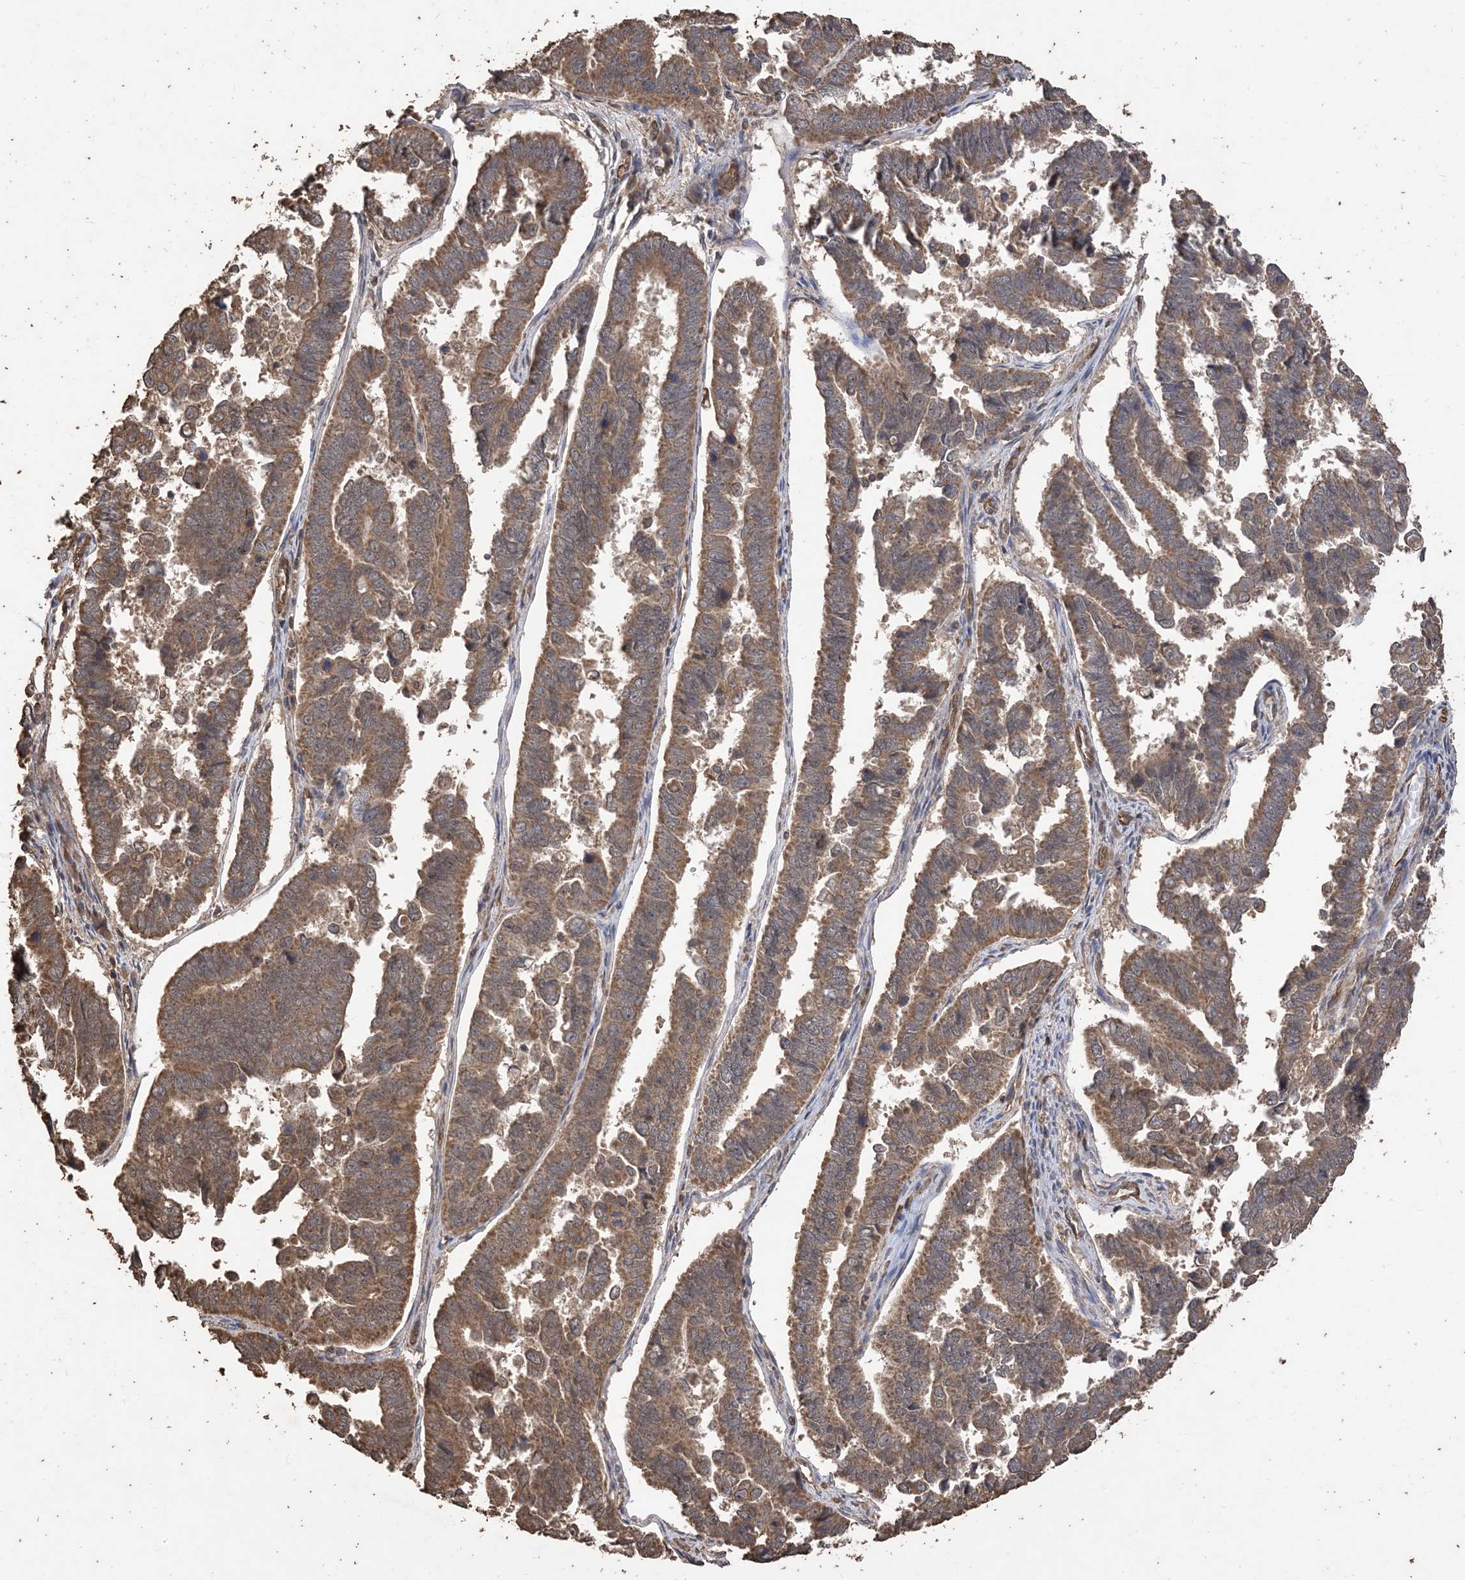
{"staining": {"intensity": "moderate", "quantity": ">75%", "location": "cytoplasmic/membranous"}, "tissue": "endometrial cancer", "cell_type": "Tumor cells", "image_type": "cancer", "snomed": [{"axis": "morphology", "description": "Adenocarcinoma, NOS"}, {"axis": "topography", "description": "Endometrium"}], "caption": "Immunohistochemical staining of endometrial cancer (adenocarcinoma) shows medium levels of moderate cytoplasmic/membranous protein positivity in approximately >75% of tumor cells.", "gene": "ZKSCAN5", "patient": {"sex": "female", "age": 75}}